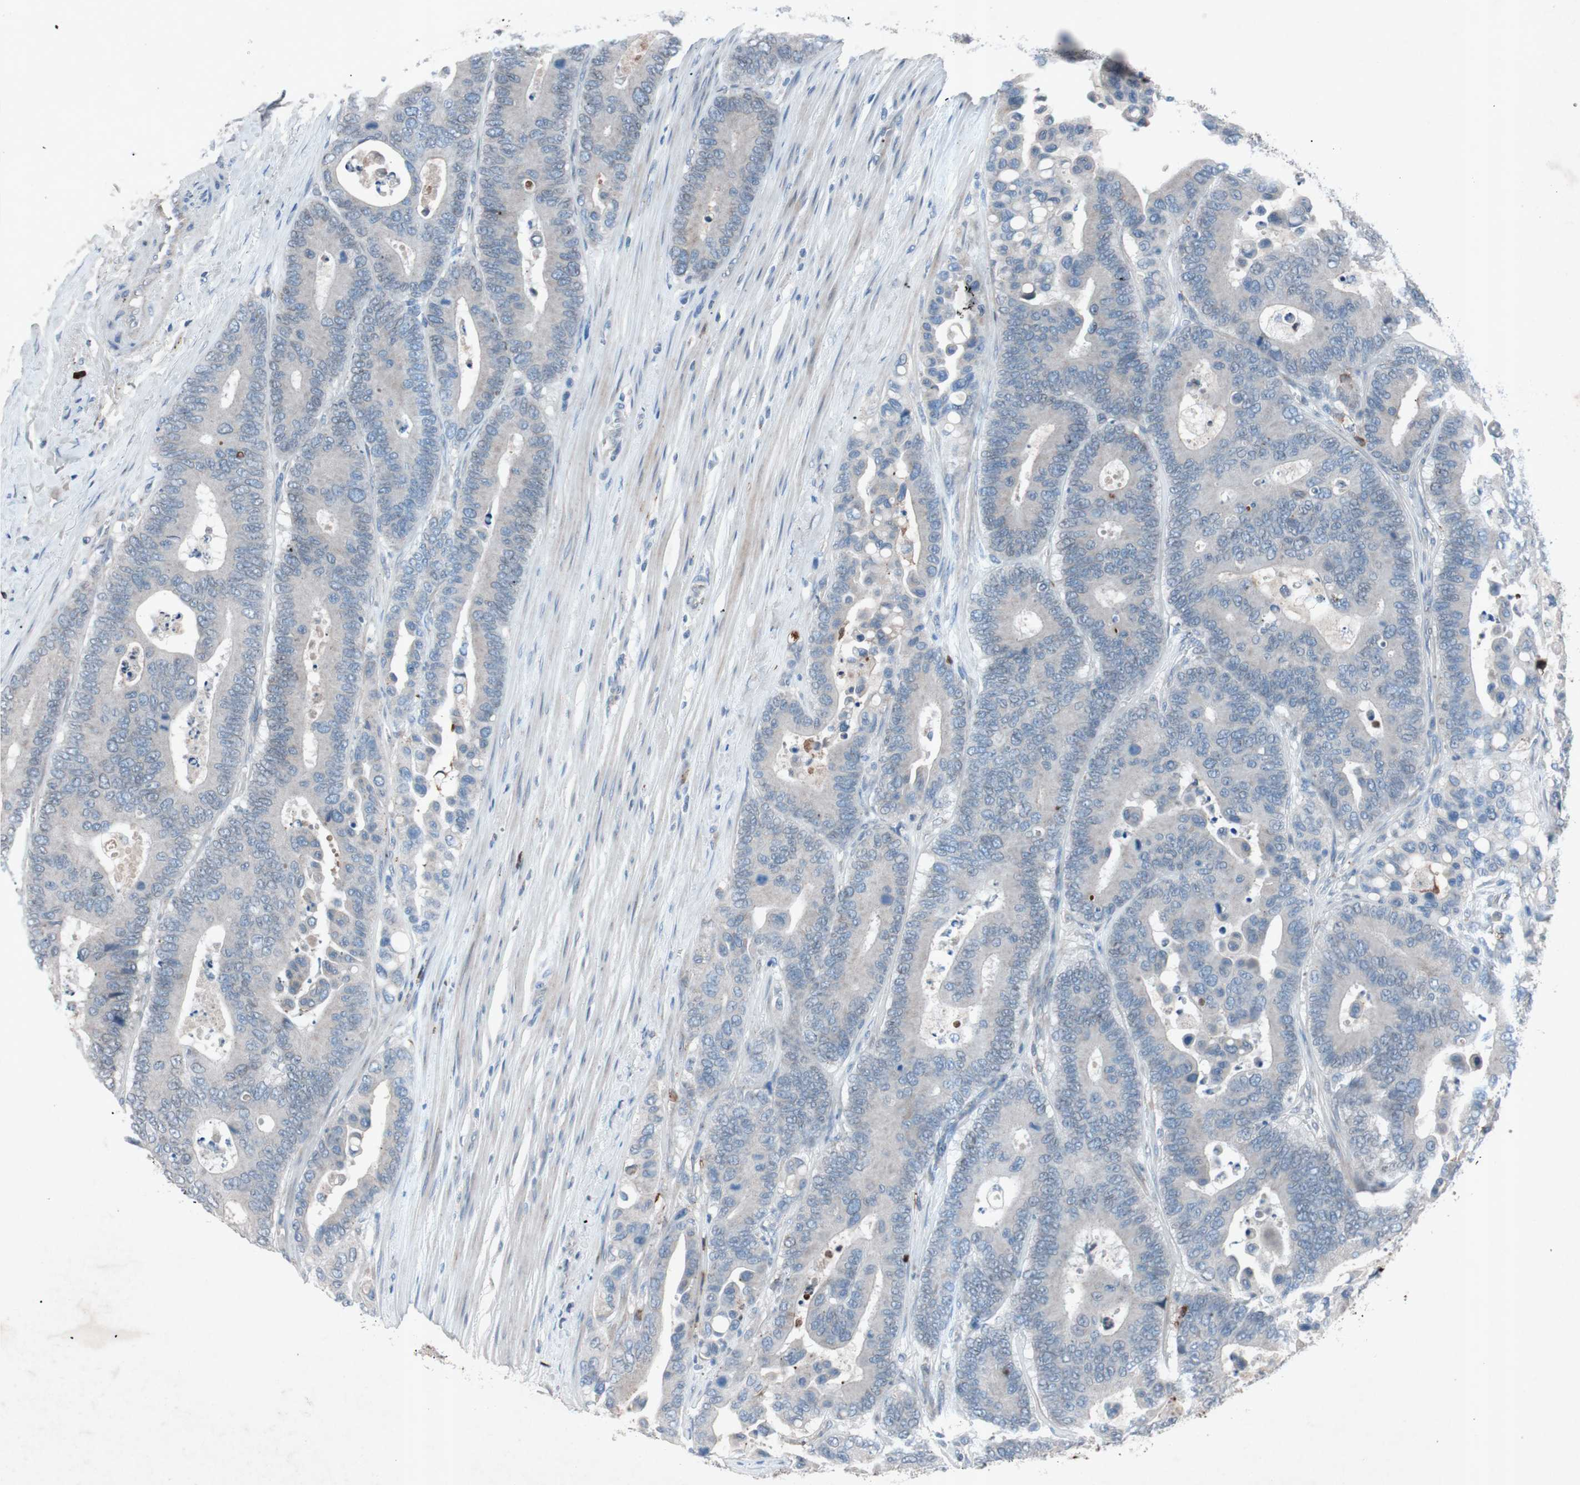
{"staining": {"intensity": "weak", "quantity": "25%-75%", "location": "cytoplasmic/membranous"}, "tissue": "colorectal cancer", "cell_type": "Tumor cells", "image_type": "cancer", "snomed": [{"axis": "morphology", "description": "Normal tissue, NOS"}, {"axis": "morphology", "description": "Adenocarcinoma, NOS"}, {"axis": "topography", "description": "Colon"}], "caption": "Colorectal cancer (adenocarcinoma) tissue displays weak cytoplasmic/membranous staining in about 25%-75% of tumor cells, visualized by immunohistochemistry. The staining was performed using DAB (3,3'-diaminobenzidine), with brown indicating positive protein expression. Nuclei are stained blue with hematoxylin.", "gene": "GRB7", "patient": {"sex": "male", "age": 82}}